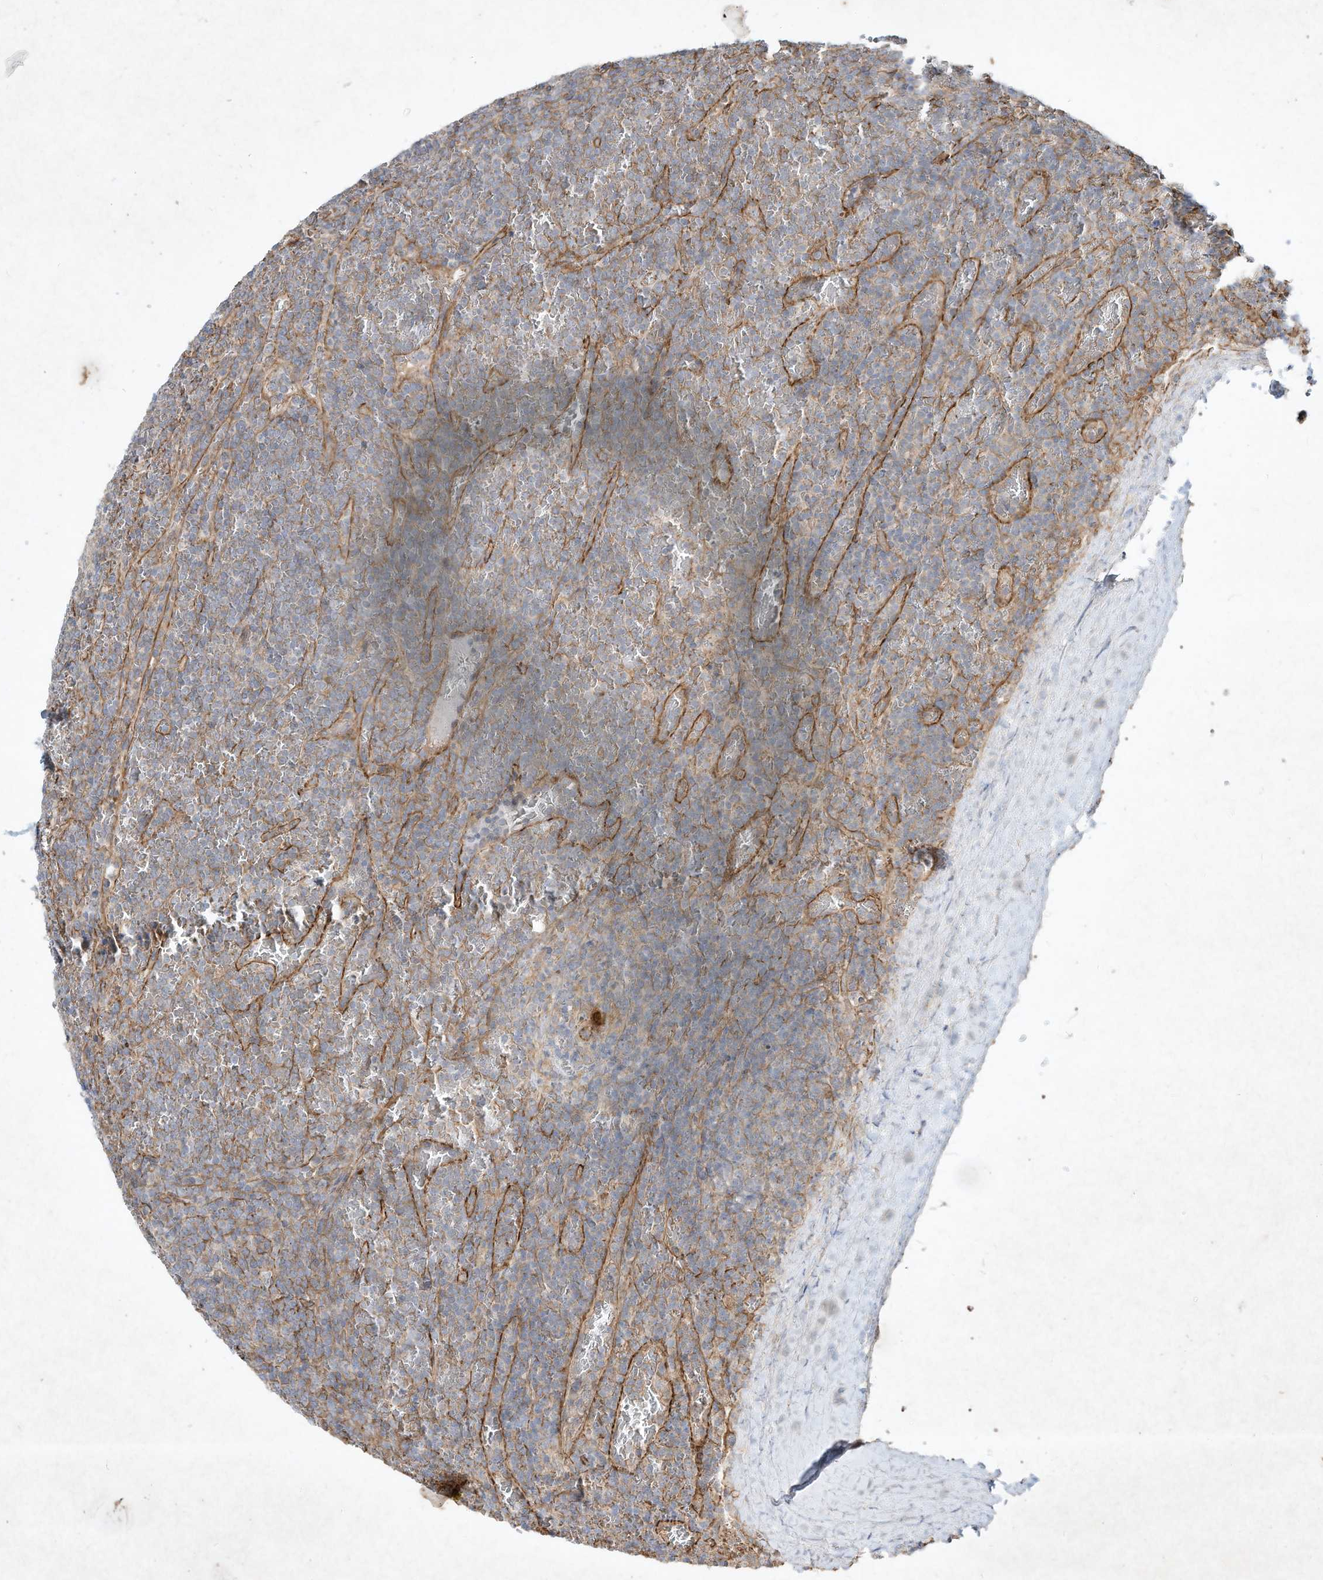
{"staining": {"intensity": "negative", "quantity": "none", "location": "none"}, "tissue": "lymphoma", "cell_type": "Tumor cells", "image_type": "cancer", "snomed": [{"axis": "morphology", "description": "Malignant lymphoma, non-Hodgkin's type, Low grade"}, {"axis": "topography", "description": "Spleen"}], "caption": "Protein analysis of malignant lymphoma, non-Hodgkin's type (low-grade) displays no significant expression in tumor cells.", "gene": "HTR5A", "patient": {"sex": "female", "age": 19}}